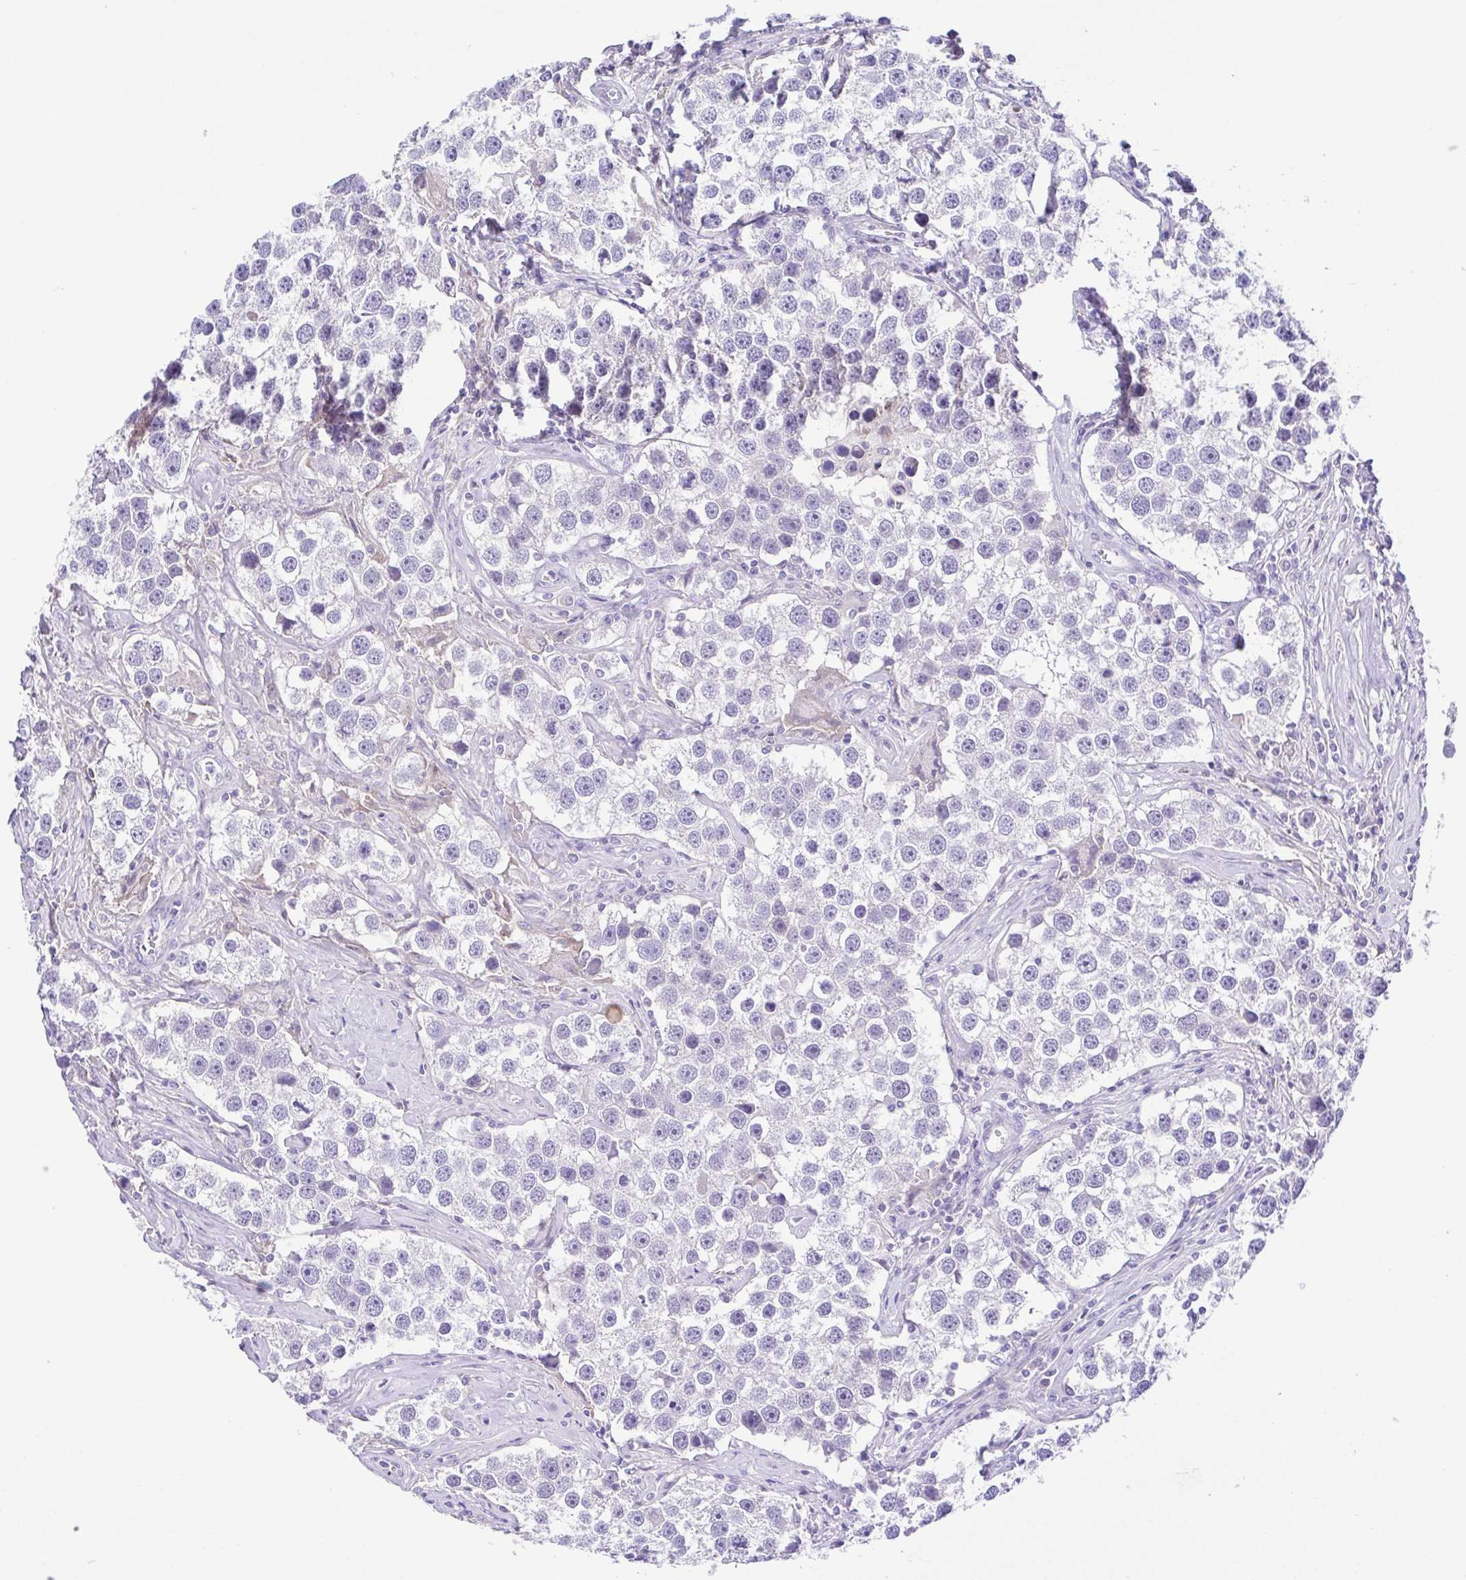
{"staining": {"intensity": "negative", "quantity": "none", "location": "none"}, "tissue": "testis cancer", "cell_type": "Tumor cells", "image_type": "cancer", "snomed": [{"axis": "morphology", "description": "Seminoma, NOS"}, {"axis": "topography", "description": "Testis"}], "caption": "IHC photomicrograph of neoplastic tissue: human testis cancer (seminoma) stained with DAB reveals no significant protein positivity in tumor cells. (Brightfield microscopy of DAB immunohistochemistry (IHC) at high magnification).", "gene": "ISM2", "patient": {"sex": "male", "age": 49}}